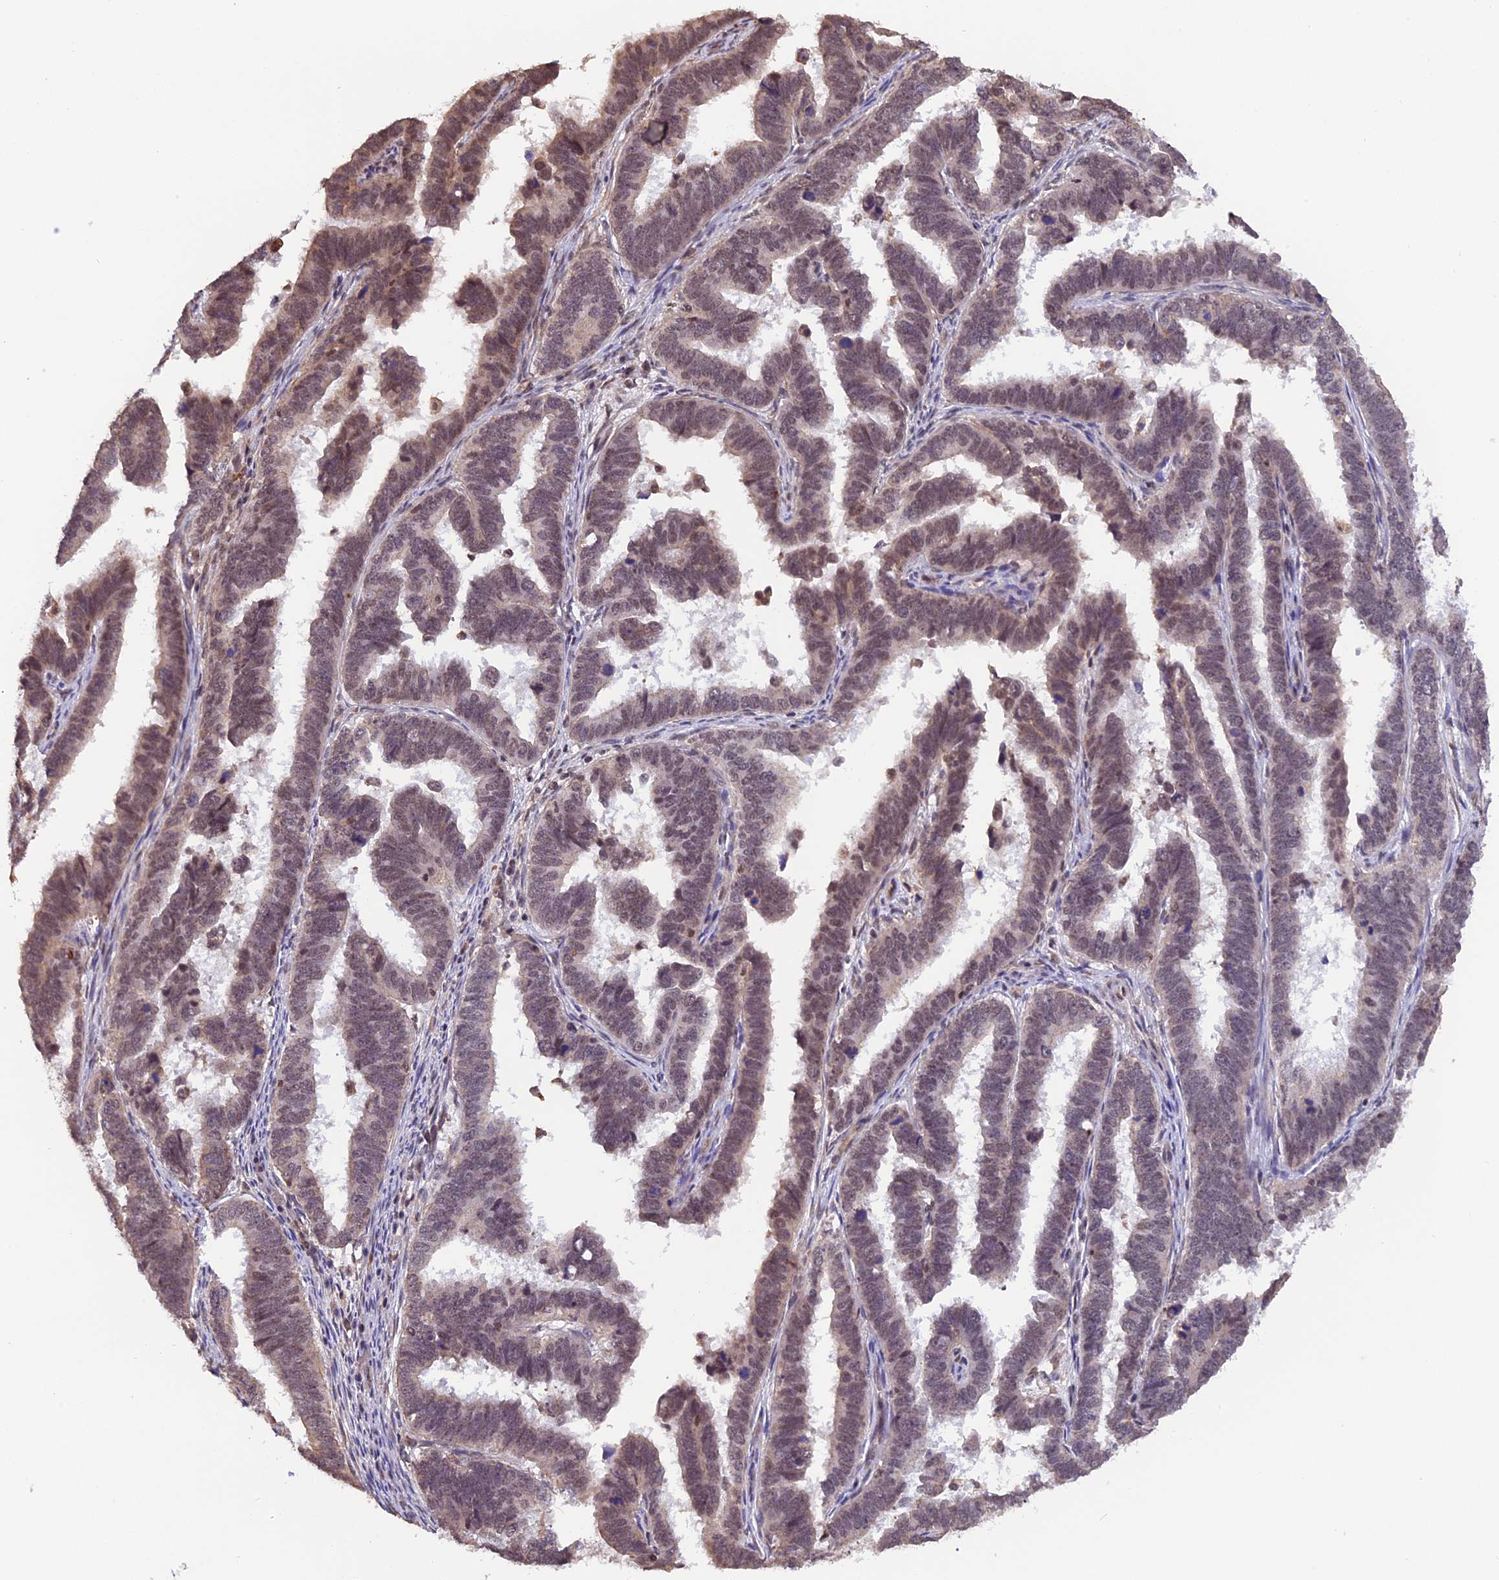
{"staining": {"intensity": "moderate", "quantity": "25%-75%", "location": "nuclear"}, "tissue": "endometrial cancer", "cell_type": "Tumor cells", "image_type": "cancer", "snomed": [{"axis": "morphology", "description": "Adenocarcinoma, NOS"}, {"axis": "topography", "description": "Endometrium"}], "caption": "Immunohistochemistry (IHC) of endometrial cancer displays medium levels of moderate nuclear expression in approximately 25%-75% of tumor cells.", "gene": "ZC3H4", "patient": {"sex": "female", "age": 75}}